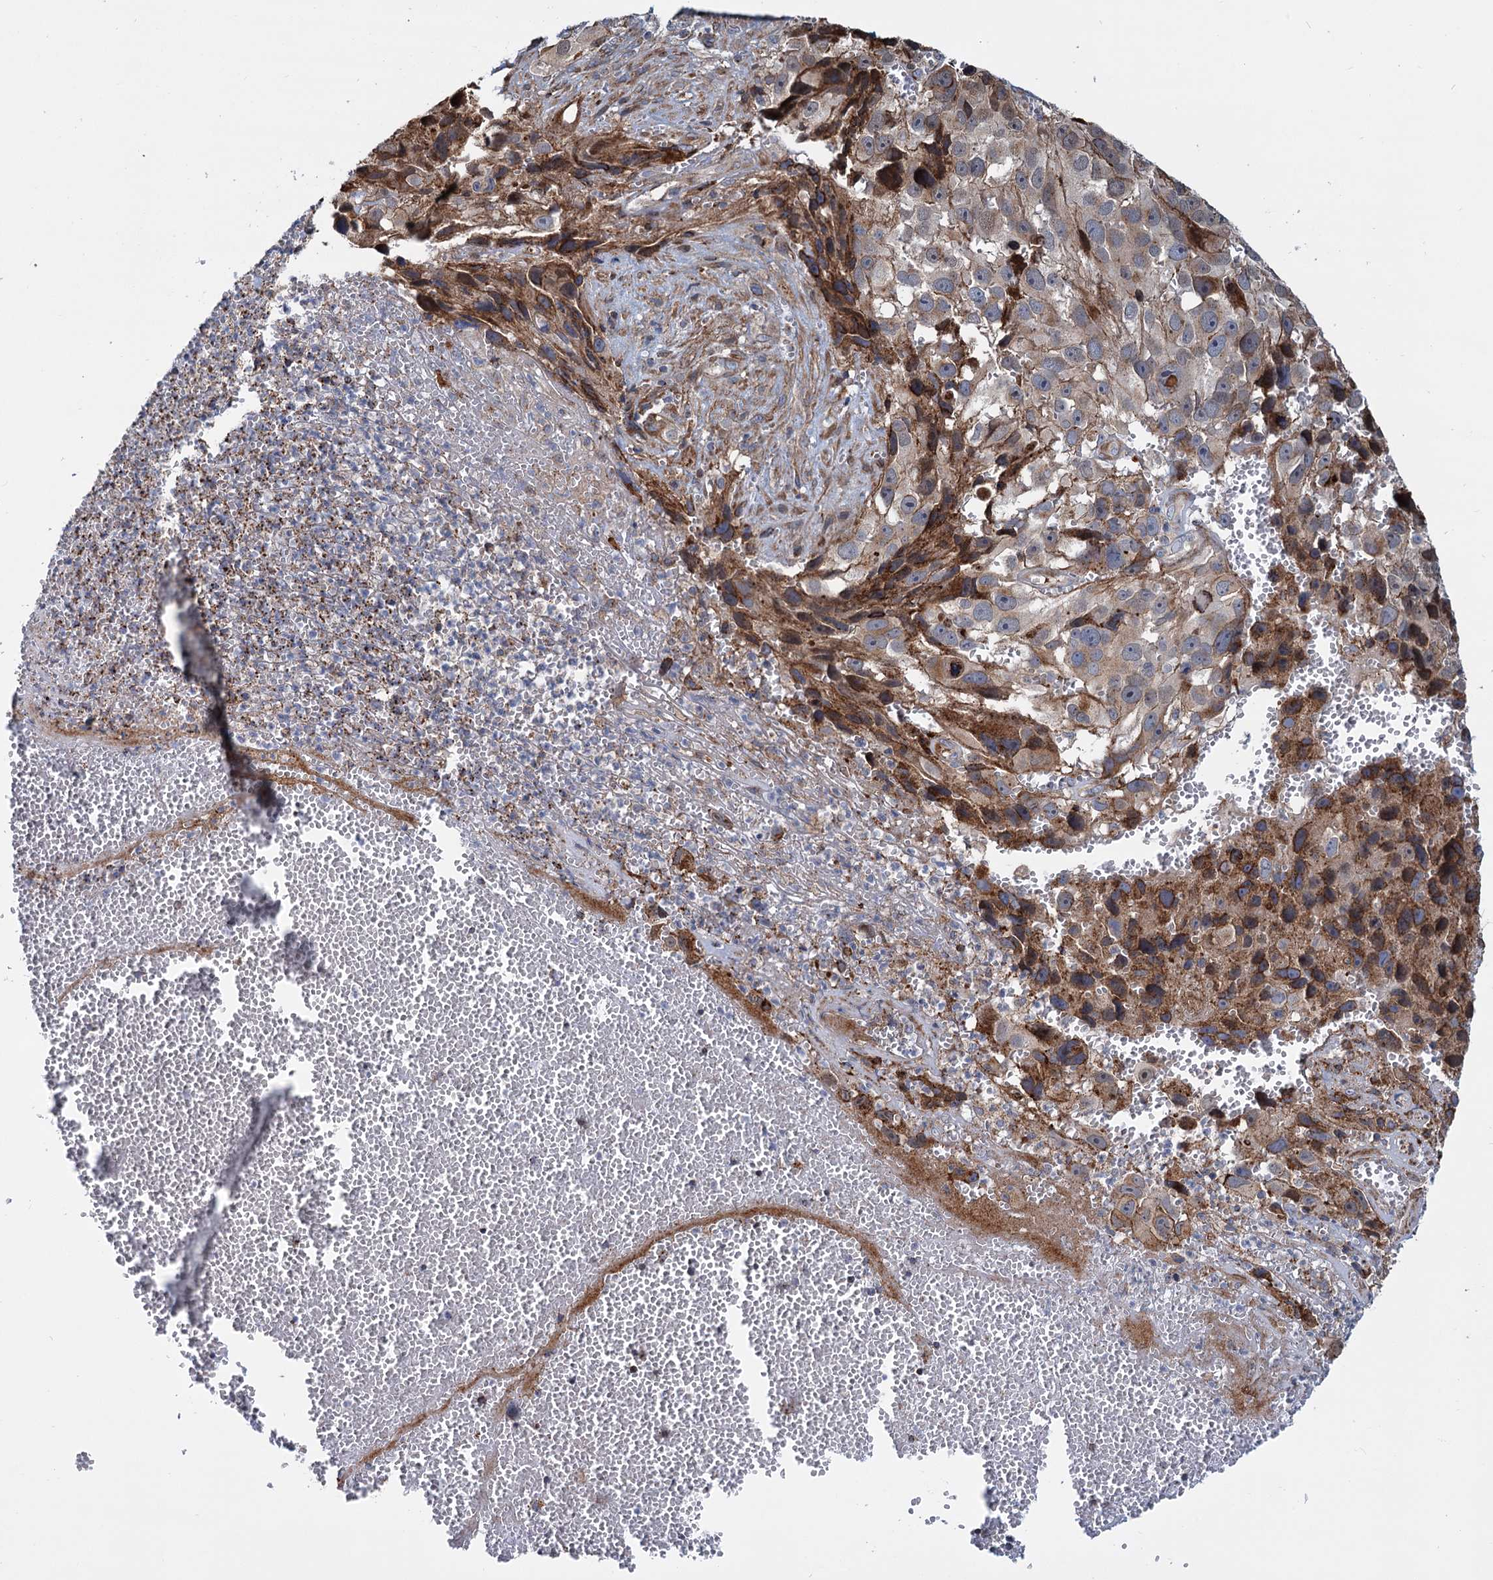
{"staining": {"intensity": "moderate", "quantity": "25%-75%", "location": "cytoplasmic/membranous"}, "tissue": "melanoma", "cell_type": "Tumor cells", "image_type": "cancer", "snomed": [{"axis": "morphology", "description": "Malignant melanoma, NOS"}, {"axis": "topography", "description": "Skin"}], "caption": "Moderate cytoplasmic/membranous positivity is present in approximately 25%-75% of tumor cells in melanoma. The protein is stained brown, and the nuclei are stained in blue (DAB (3,3'-diaminobenzidine) IHC with brightfield microscopy, high magnification).", "gene": "PSEN1", "patient": {"sex": "male", "age": 84}}